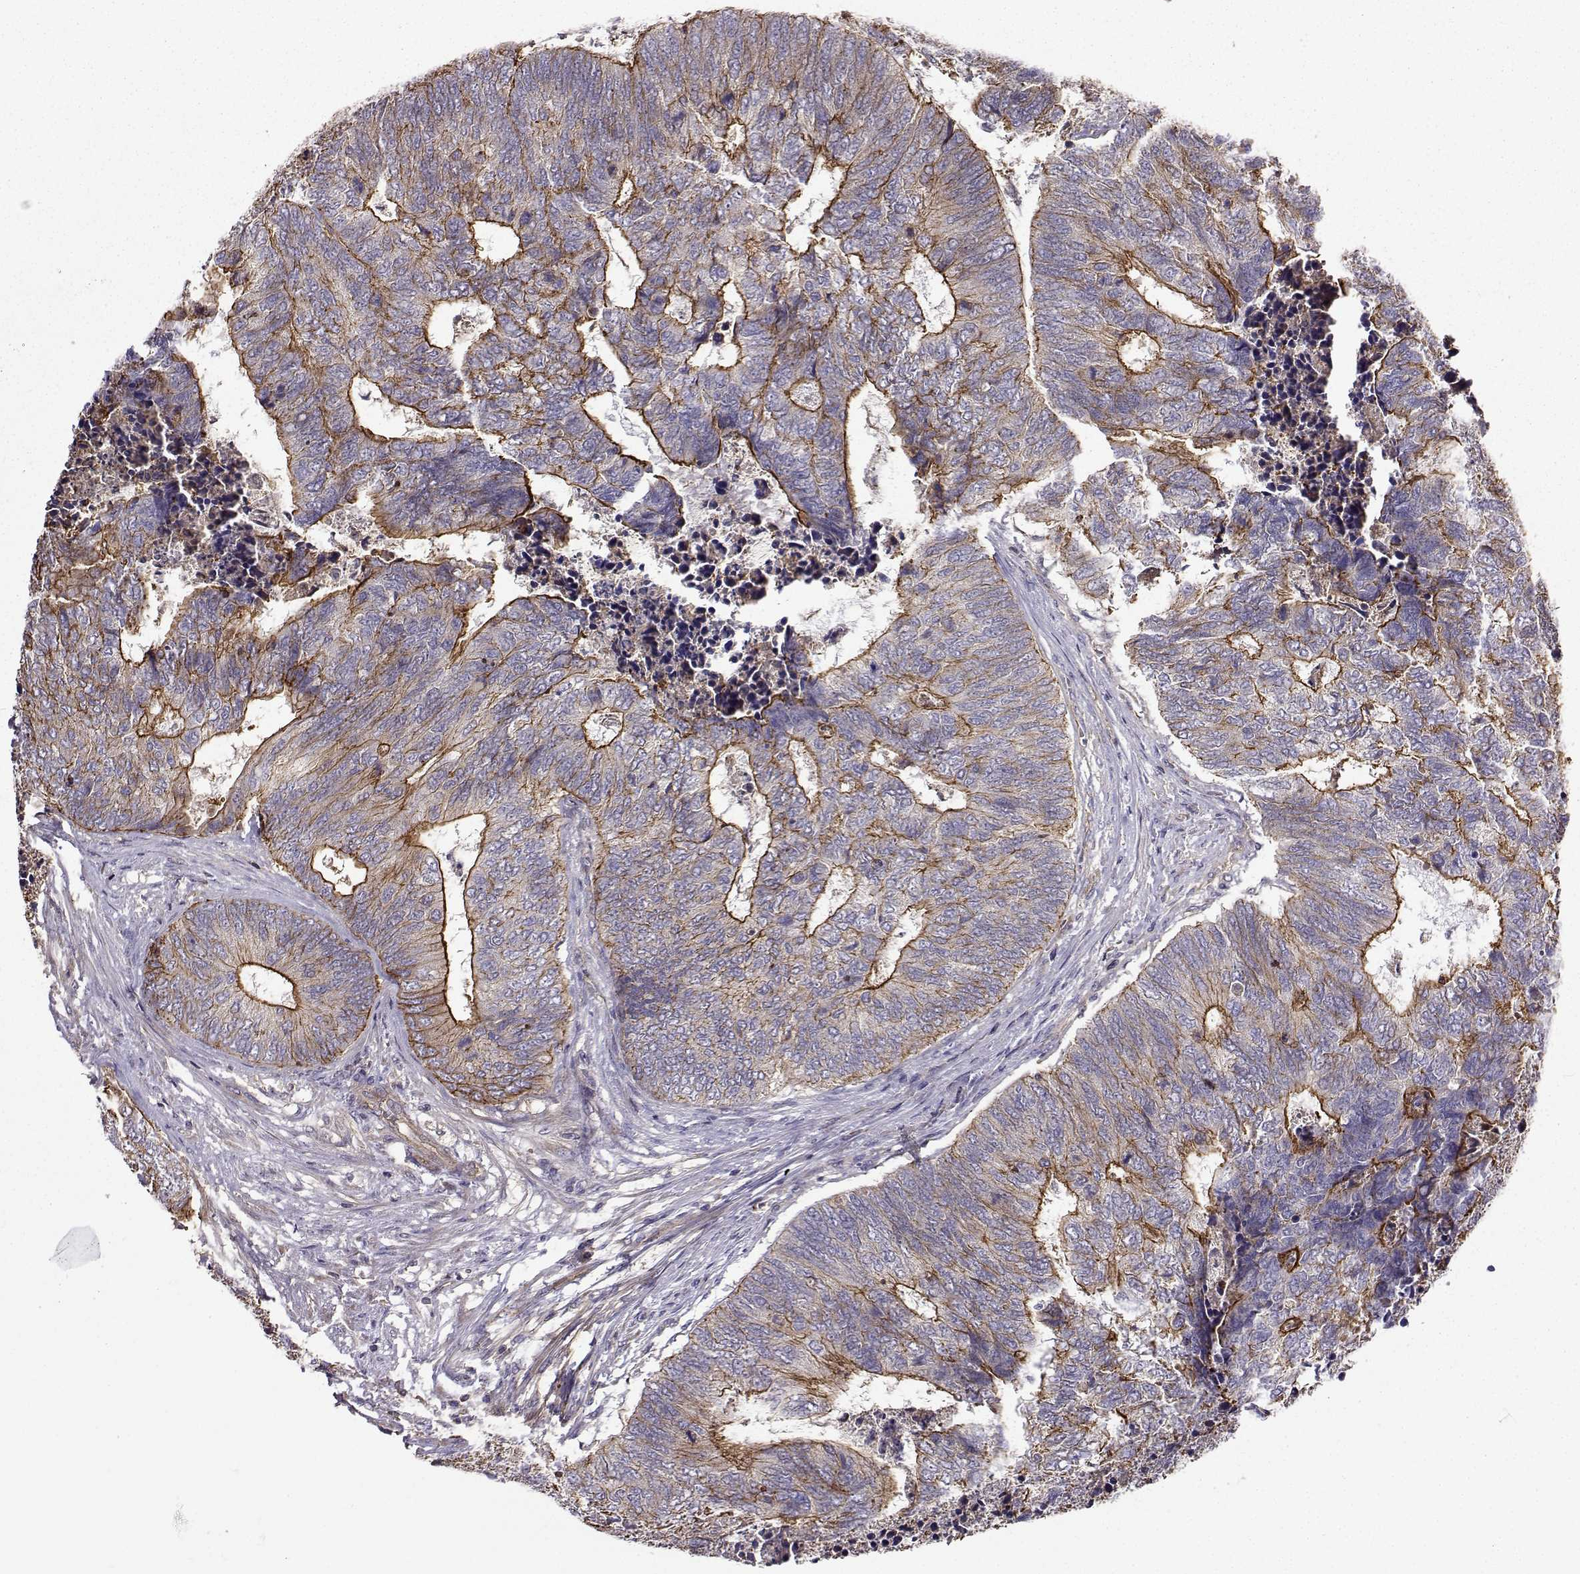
{"staining": {"intensity": "strong", "quantity": "<25%", "location": "cytoplasmic/membranous"}, "tissue": "colorectal cancer", "cell_type": "Tumor cells", "image_type": "cancer", "snomed": [{"axis": "morphology", "description": "Adenocarcinoma, NOS"}, {"axis": "topography", "description": "Colon"}], "caption": "Colorectal cancer stained with IHC demonstrates strong cytoplasmic/membranous positivity in approximately <25% of tumor cells.", "gene": "ITGB8", "patient": {"sex": "female", "age": 67}}